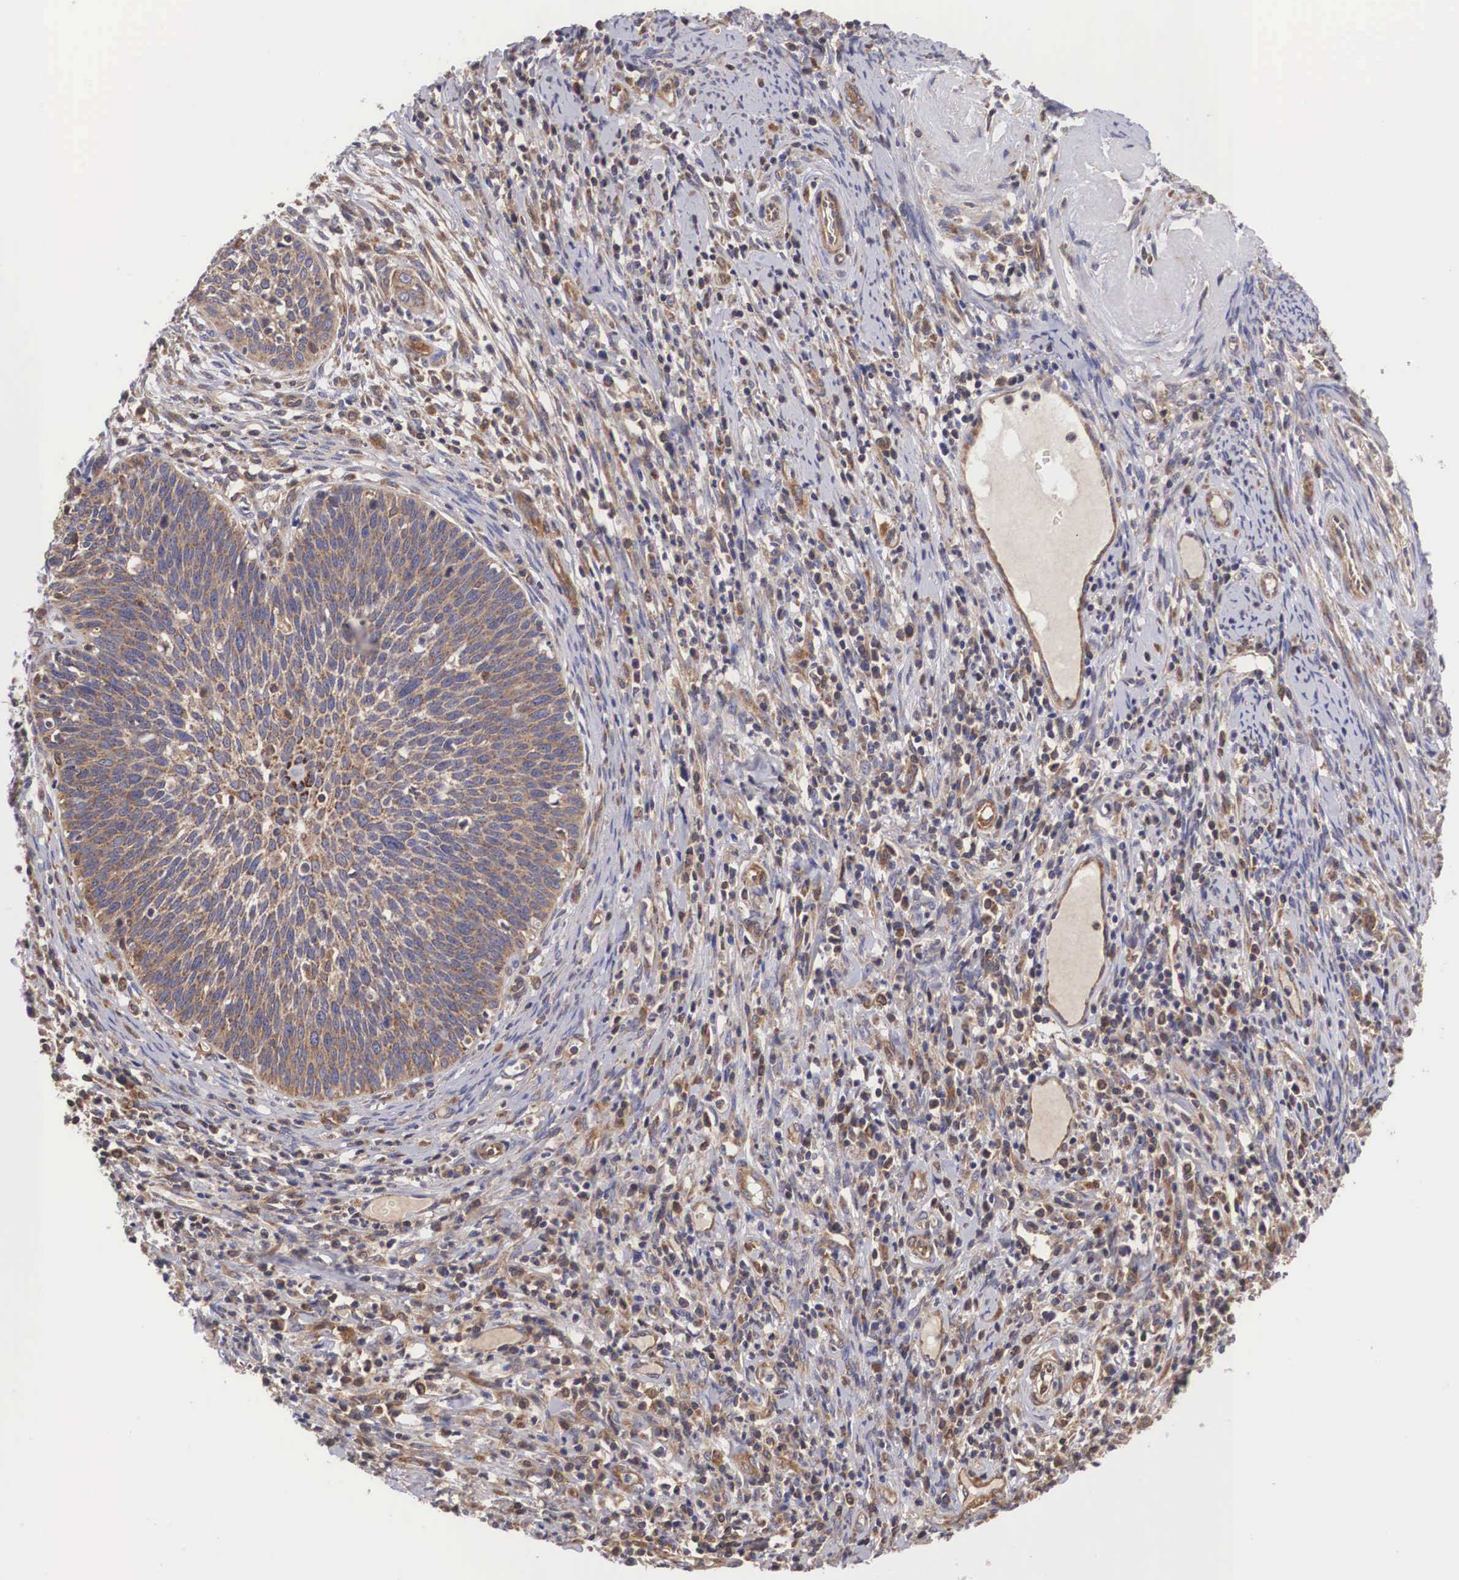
{"staining": {"intensity": "moderate", "quantity": ">75%", "location": "cytoplasmic/membranous"}, "tissue": "cervical cancer", "cell_type": "Tumor cells", "image_type": "cancer", "snomed": [{"axis": "morphology", "description": "Squamous cell carcinoma, NOS"}, {"axis": "topography", "description": "Cervix"}], "caption": "Moderate cytoplasmic/membranous positivity is seen in about >75% of tumor cells in cervical squamous cell carcinoma. The staining is performed using DAB (3,3'-diaminobenzidine) brown chromogen to label protein expression. The nuclei are counter-stained blue using hematoxylin.", "gene": "DHRS1", "patient": {"sex": "female", "age": 41}}